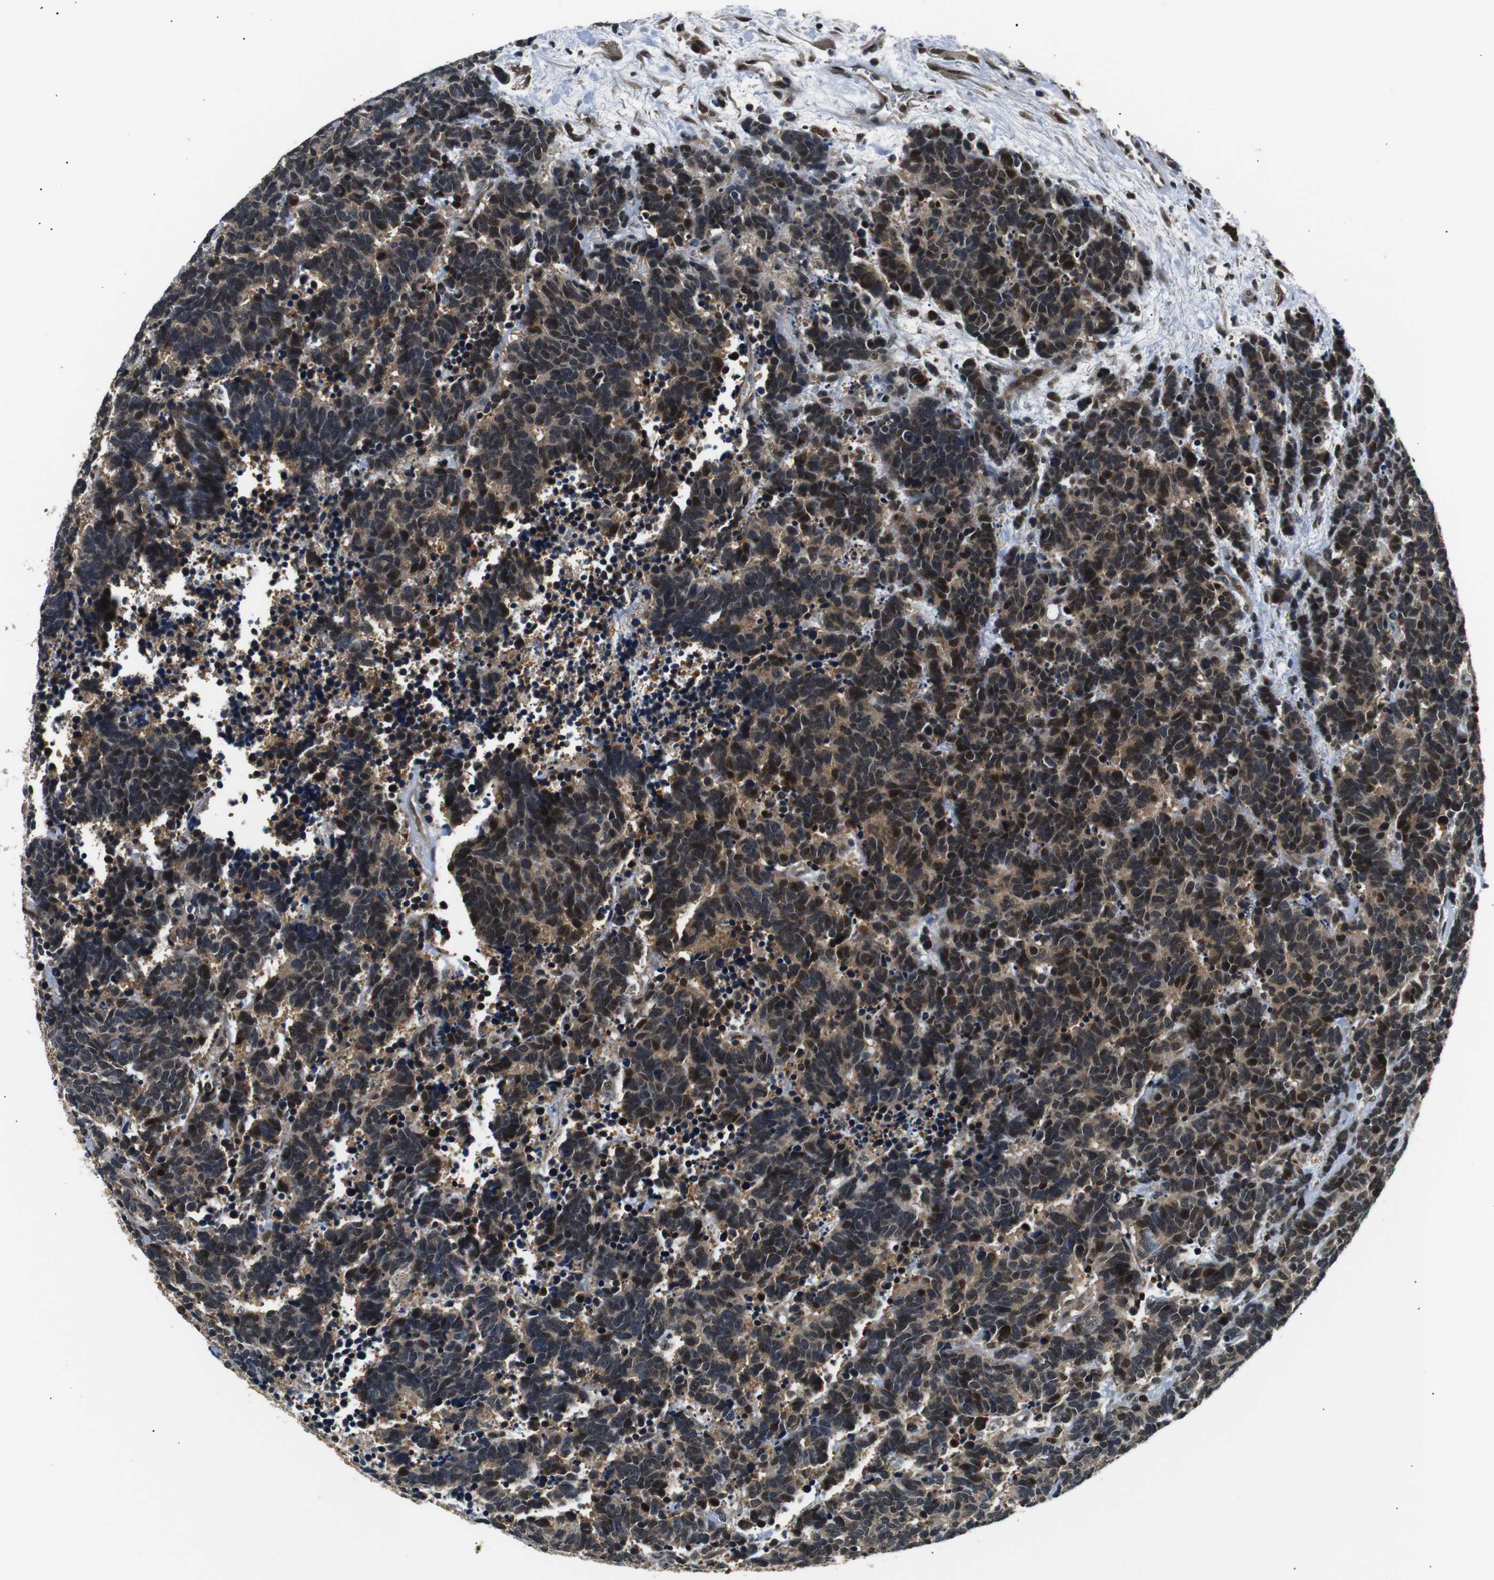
{"staining": {"intensity": "strong", "quantity": "25%-75%", "location": "cytoplasmic/membranous,nuclear"}, "tissue": "carcinoid", "cell_type": "Tumor cells", "image_type": "cancer", "snomed": [{"axis": "morphology", "description": "Carcinoma, NOS"}, {"axis": "morphology", "description": "Carcinoid, malignant, NOS"}, {"axis": "topography", "description": "Urinary bladder"}], "caption": "This photomicrograph exhibits carcinoid stained with immunohistochemistry (IHC) to label a protein in brown. The cytoplasmic/membranous and nuclear of tumor cells show strong positivity for the protein. Nuclei are counter-stained blue.", "gene": "SKP1", "patient": {"sex": "male", "age": 57}}